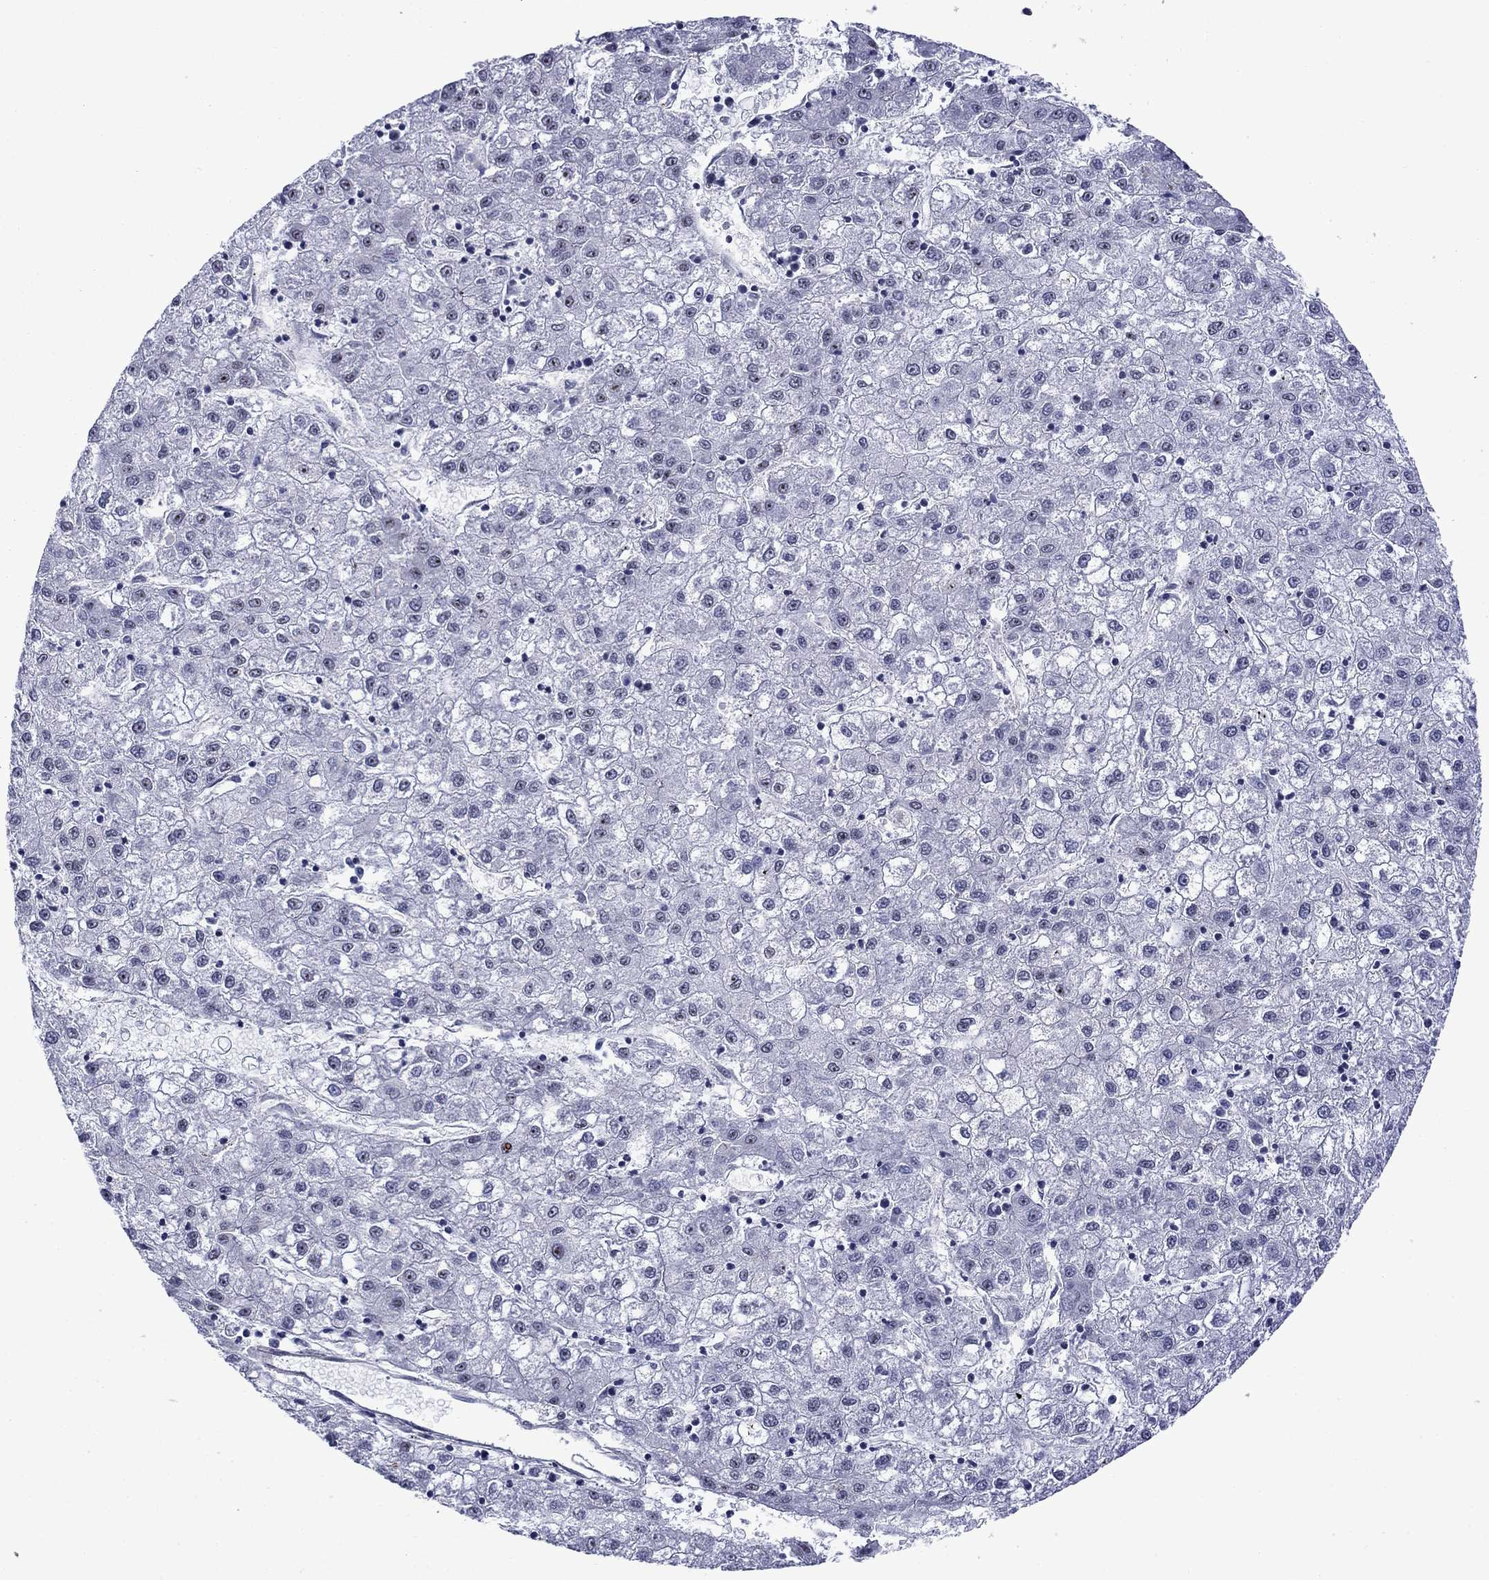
{"staining": {"intensity": "negative", "quantity": "none", "location": "none"}, "tissue": "liver cancer", "cell_type": "Tumor cells", "image_type": "cancer", "snomed": [{"axis": "morphology", "description": "Carcinoma, Hepatocellular, NOS"}, {"axis": "topography", "description": "Liver"}], "caption": "Tumor cells are negative for protein expression in human liver cancer.", "gene": "SURF2", "patient": {"sex": "male", "age": 72}}